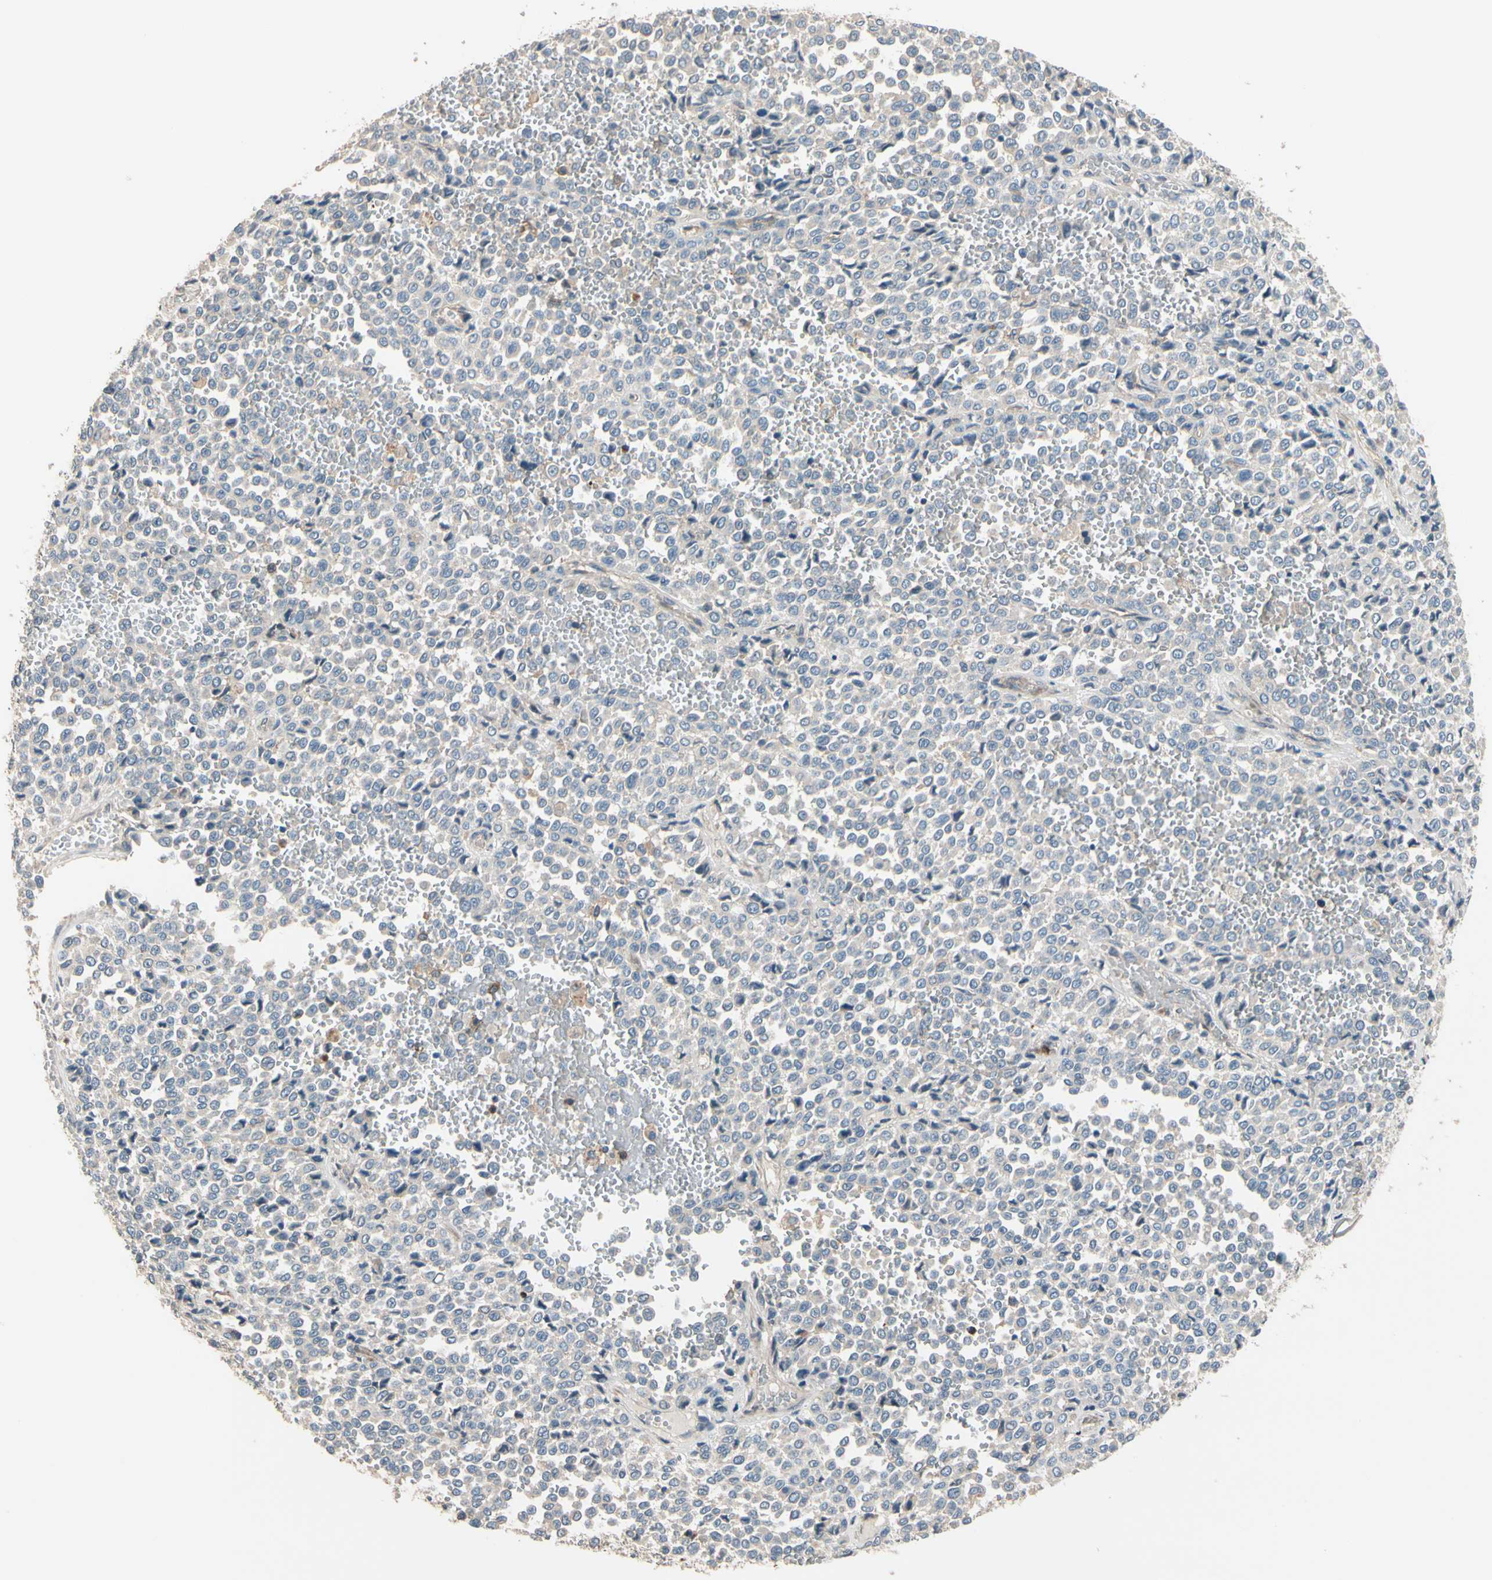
{"staining": {"intensity": "negative", "quantity": "none", "location": "none"}, "tissue": "melanoma", "cell_type": "Tumor cells", "image_type": "cancer", "snomed": [{"axis": "morphology", "description": "Malignant melanoma, Metastatic site"}, {"axis": "topography", "description": "Pancreas"}], "caption": "A histopathology image of human melanoma is negative for staining in tumor cells. (Immunohistochemistry, brightfield microscopy, high magnification).", "gene": "SIGLEC5", "patient": {"sex": "female", "age": 30}}